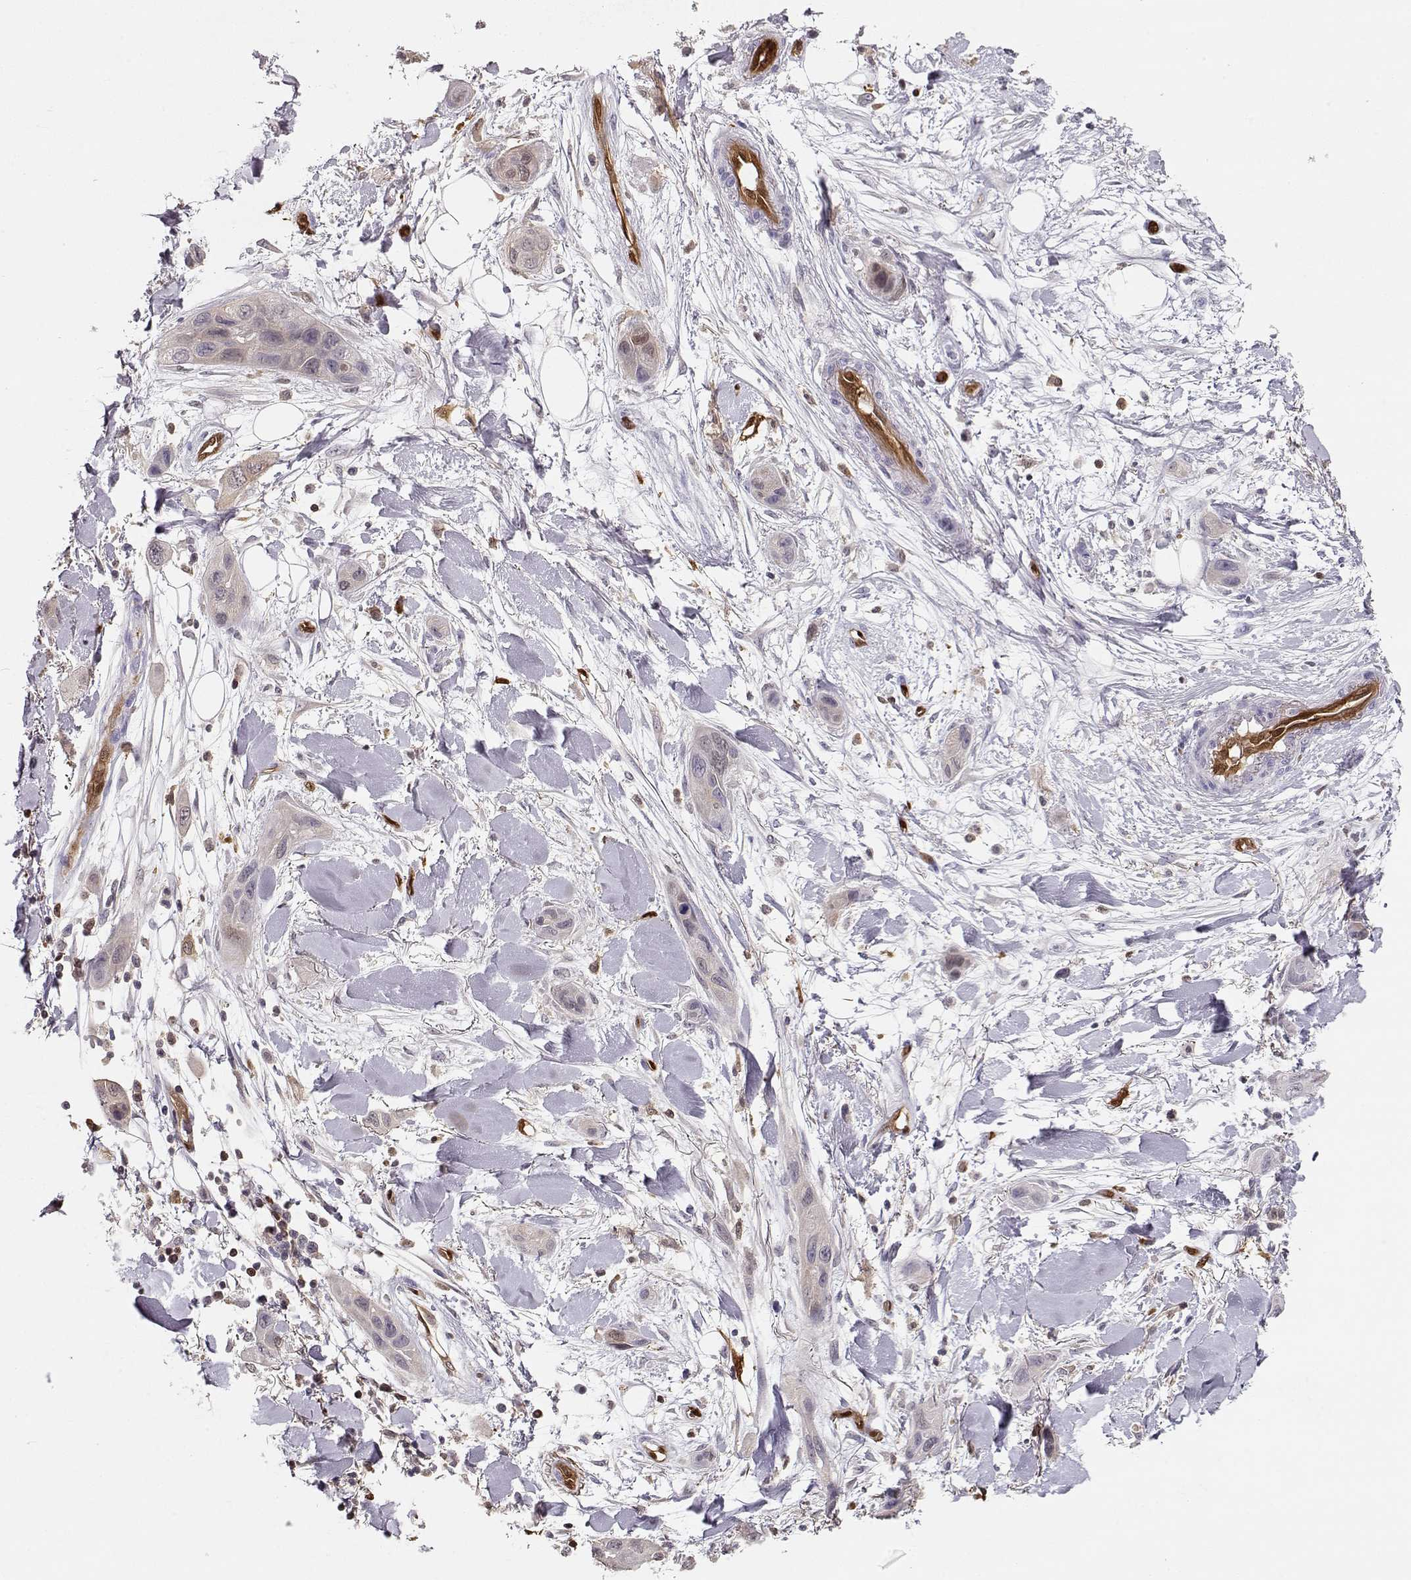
{"staining": {"intensity": "negative", "quantity": "none", "location": "none"}, "tissue": "skin cancer", "cell_type": "Tumor cells", "image_type": "cancer", "snomed": [{"axis": "morphology", "description": "Squamous cell carcinoma, NOS"}, {"axis": "topography", "description": "Skin"}], "caption": "Tumor cells are negative for protein expression in human skin cancer.", "gene": "PNP", "patient": {"sex": "male", "age": 79}}